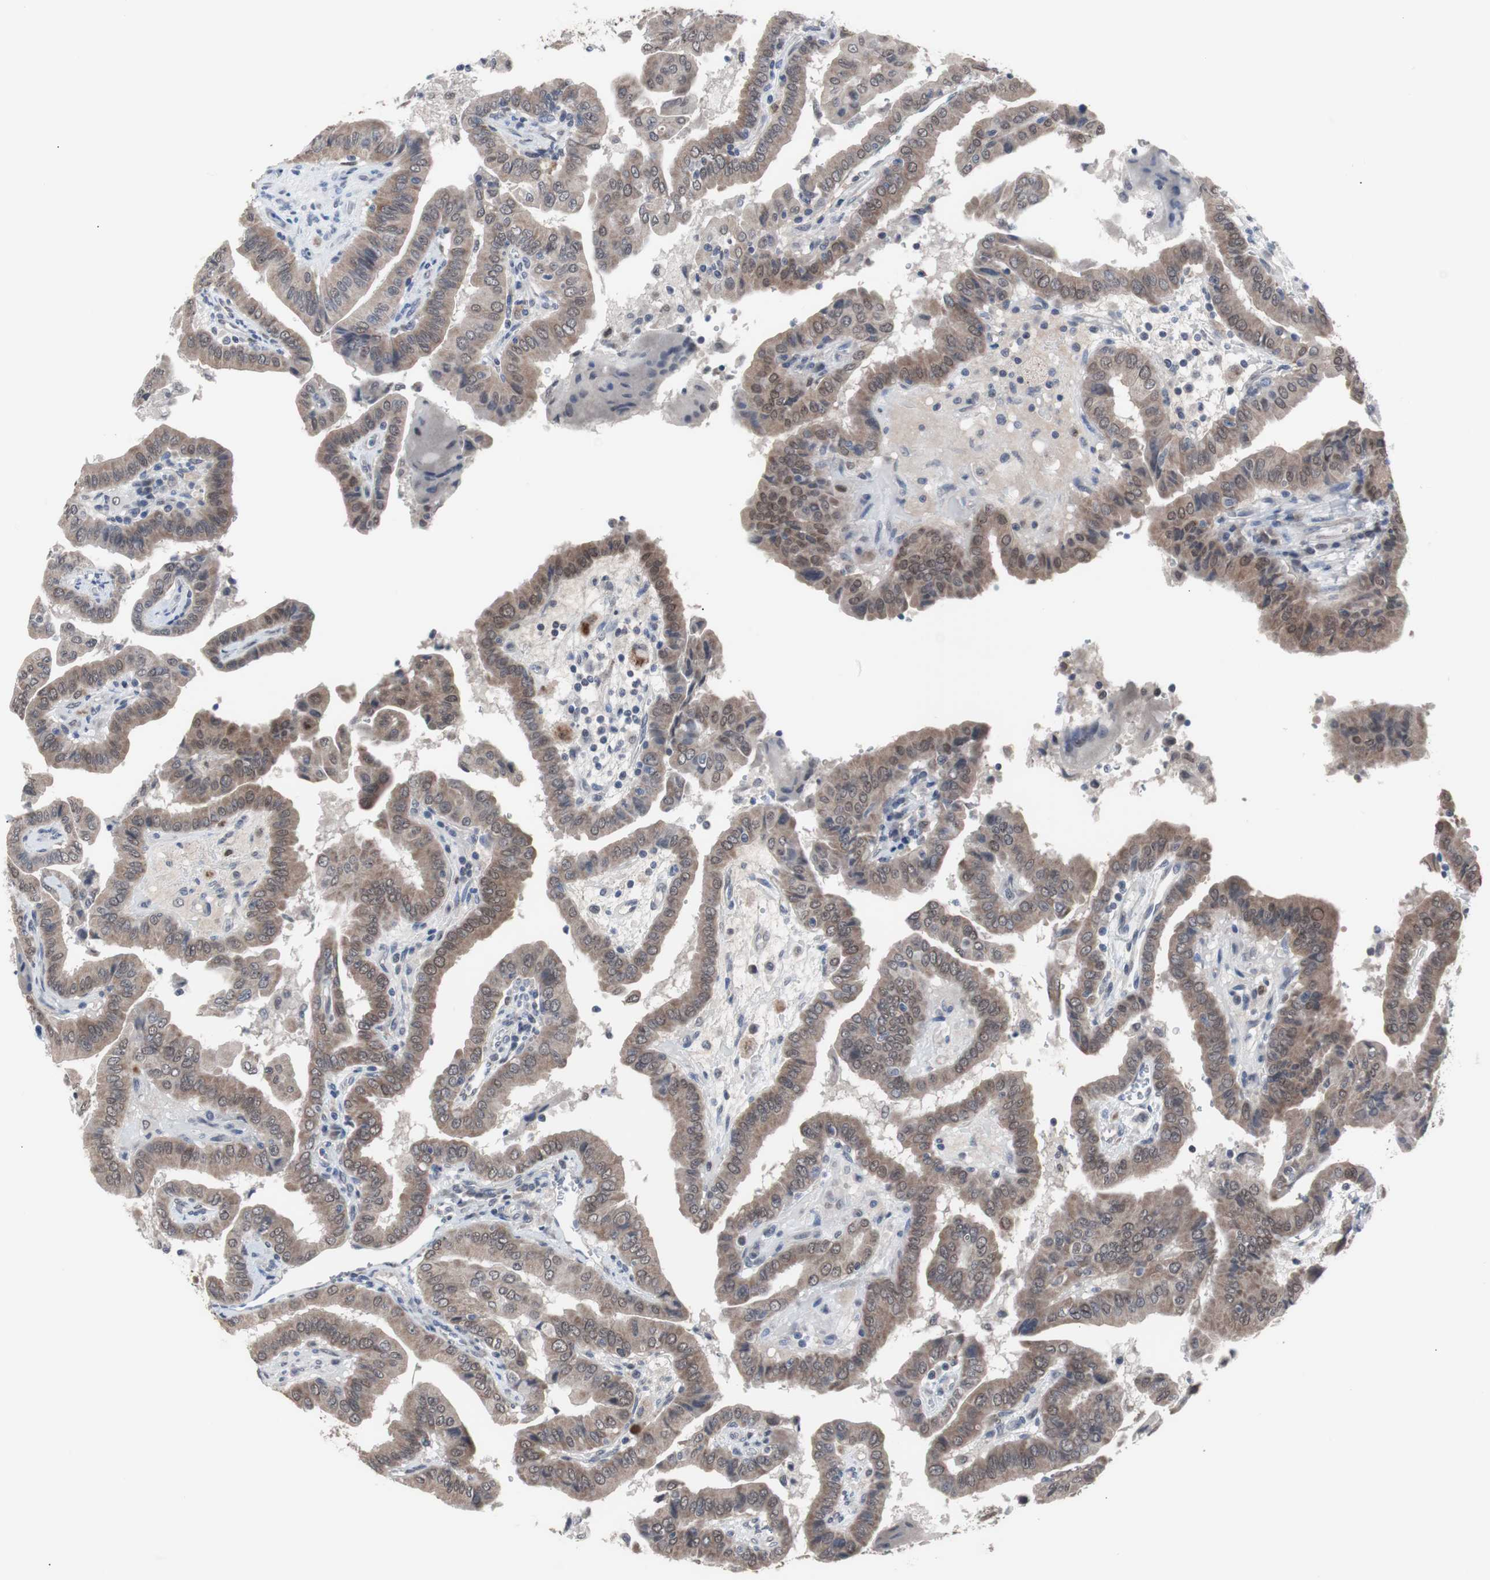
{"staining": {"intensity": "weak", "quantity": ">75%", "location": "cytoplasmic/membranous"}, "tissue": "thyroid cancer", "cell_type": "Tumor cells", "image_type": "cancer", "snomed": [{"axis": "morphology", "description": "Papillary adenocarcinoma, NOS"}, {"axis": "topography", "description": "Thyroid gland"}], "caption": "A micrograph showing weak cytoplasmic/membranous staining in about >75% of tumor cells in thyroid cancer, as visualized by brown immunohistochemical staining.", "gene": "RBM47", "patient": {"sex": "male", "age": 33}}